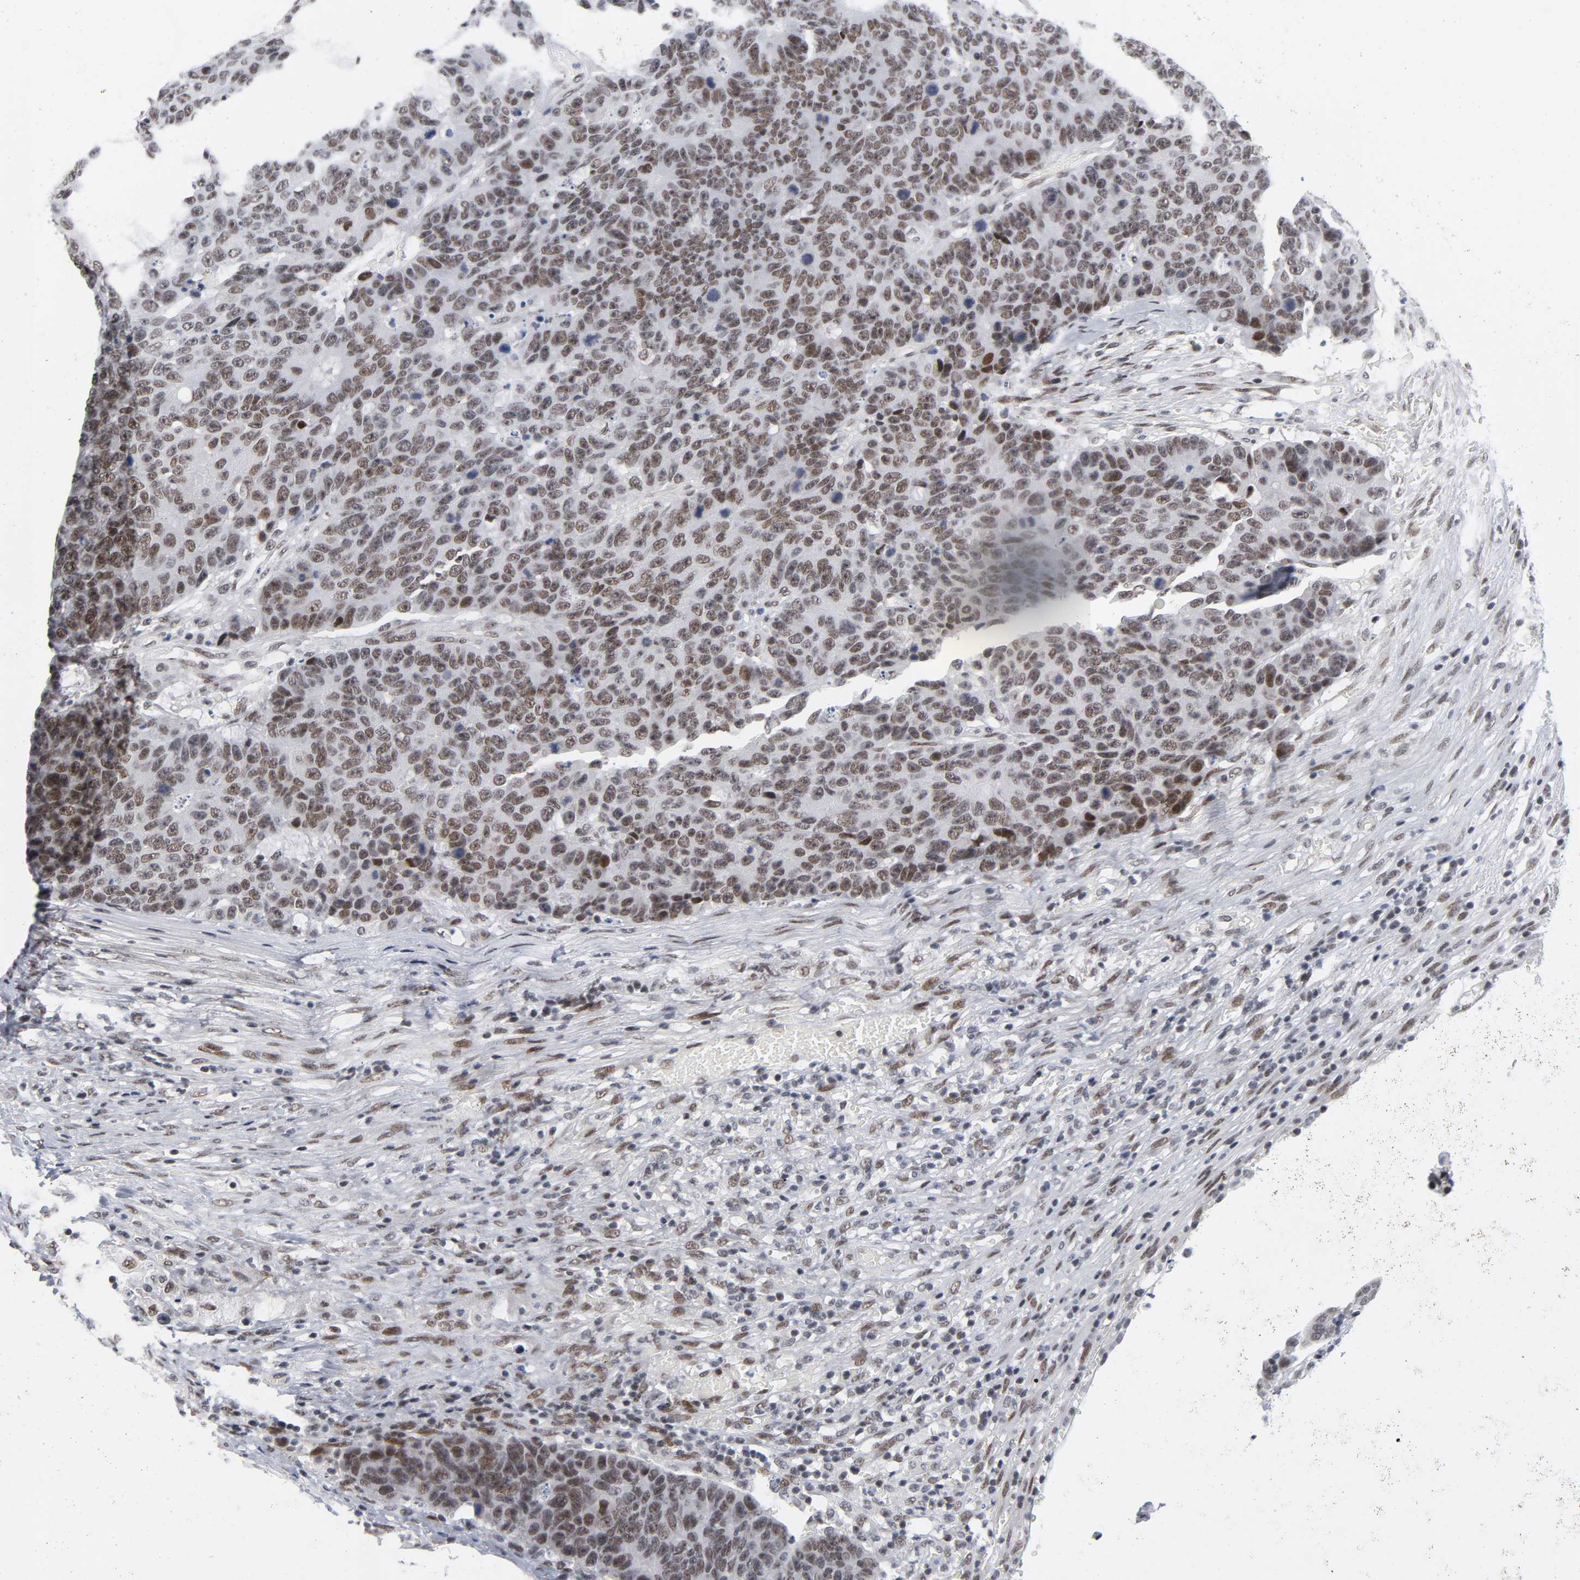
{"staining": {"intensity": "weak", "quantity": ">75%", "location": "nuclear"}, "tissue": "colorectal cancer", "cell_type": "Tumor cells", "image_type": "cancer", "snomed": [{"axis": "morphology", "description": "Adenocarcinoma, NOS"}, {"axis": "topography", "description": "Colon"}], "caption": "Immunohistochemistry of human colorectal cancer displays low levels of weak nuclear positivity in about >75% of tumor cells. (DAB IHC, brown staining for protein, blue staining for nuclei).", "gene": "DIDO1", "patient": {"sex": "female", "age": 86}}